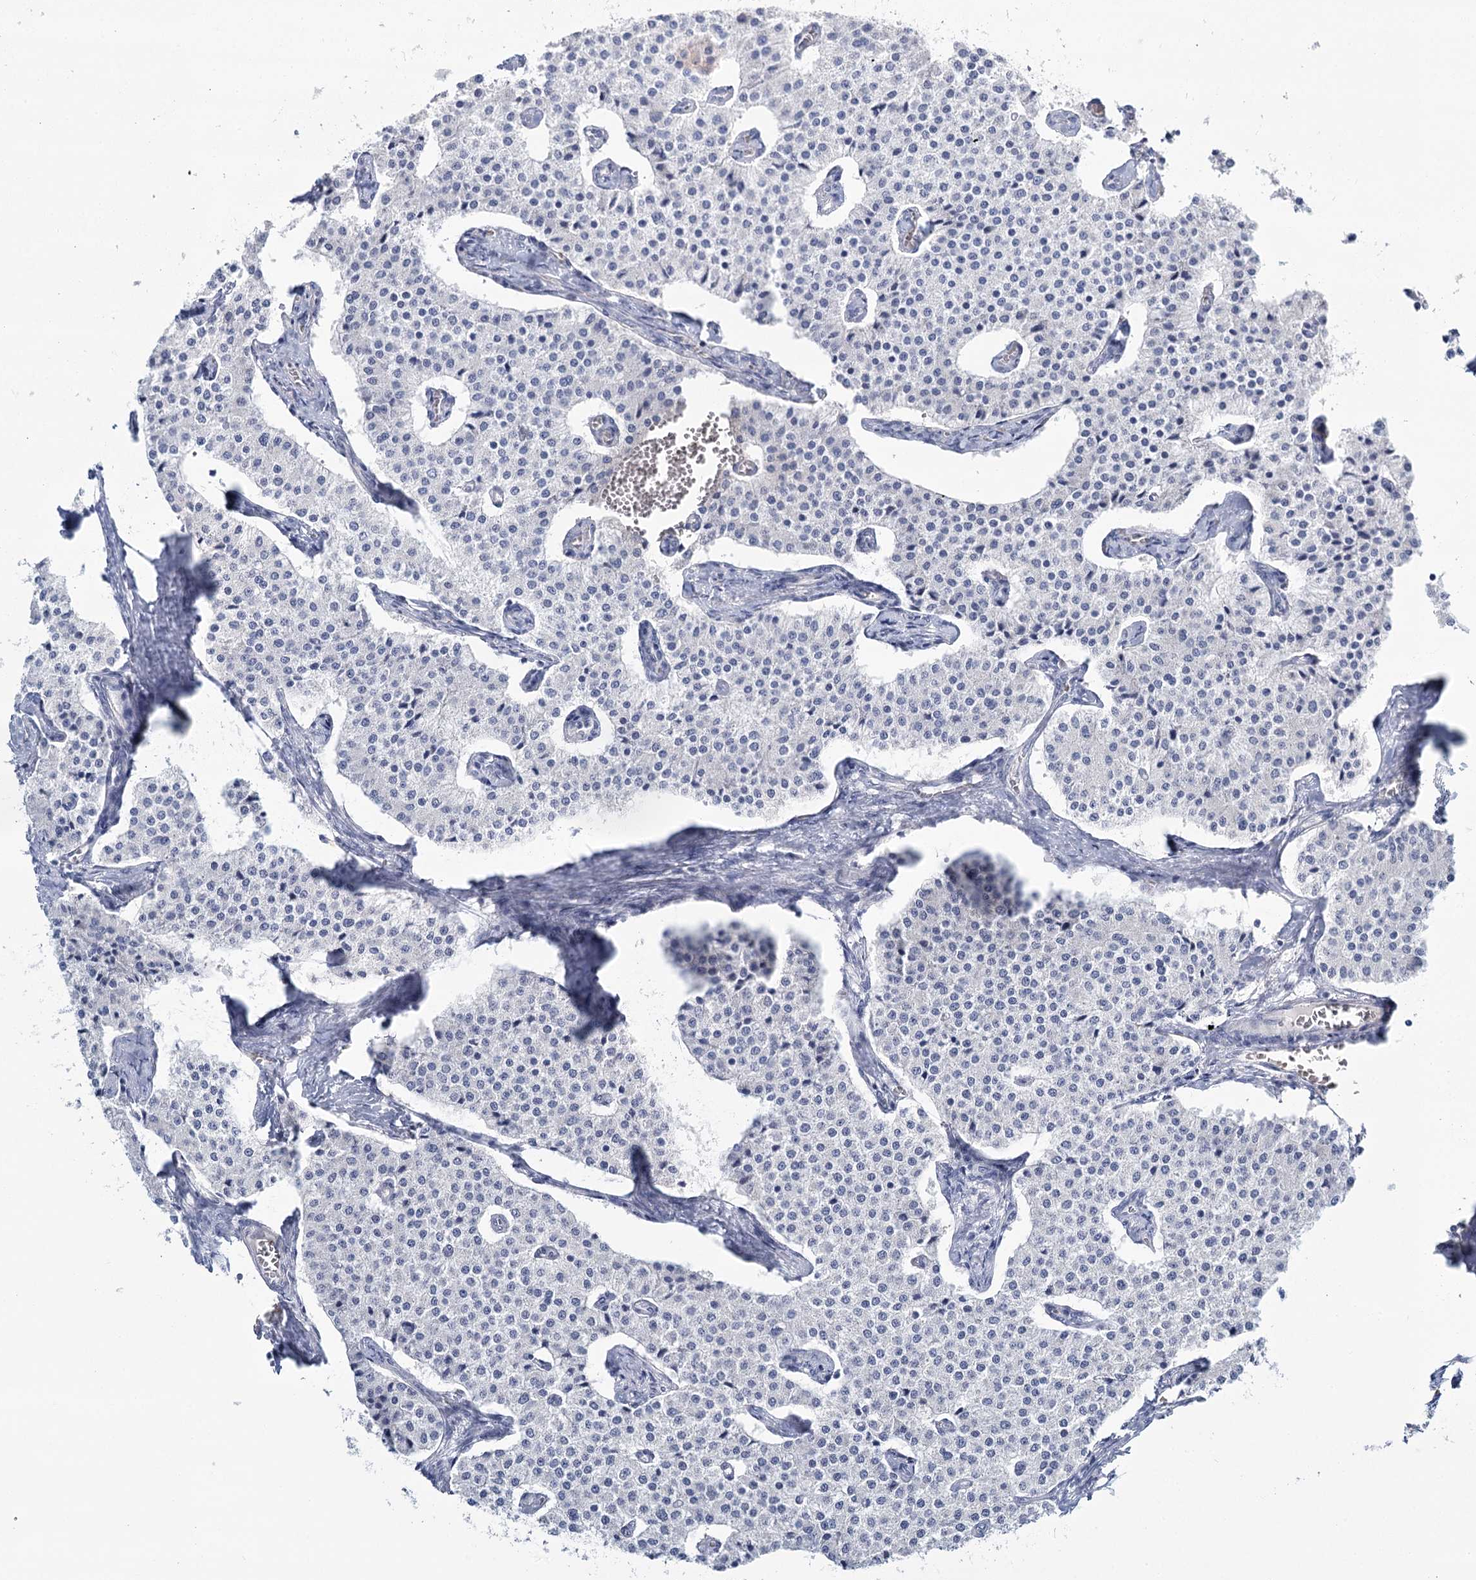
{"staining": {"intensity": "negative", "quantity": "none", "location": "none"}, "tissue": "carcinoid", "cell_type": "Tumor cells", "image_type": "cancer", "snomed": [{"axis": "morphology", "description": "Carcinoid, malignant, NOS"}, {"axis": "topography", "description": "Colon"}], "caption": "Tumor cells are negative for brown protein staining in carcinoid (malignant). (Stains: DAB IHC with hematoxylin counter stain, Microscopy: brightfield microscopy at high magnification).", "gene": "IGSF3", "patient": {"sex": "female", "age": 52}}